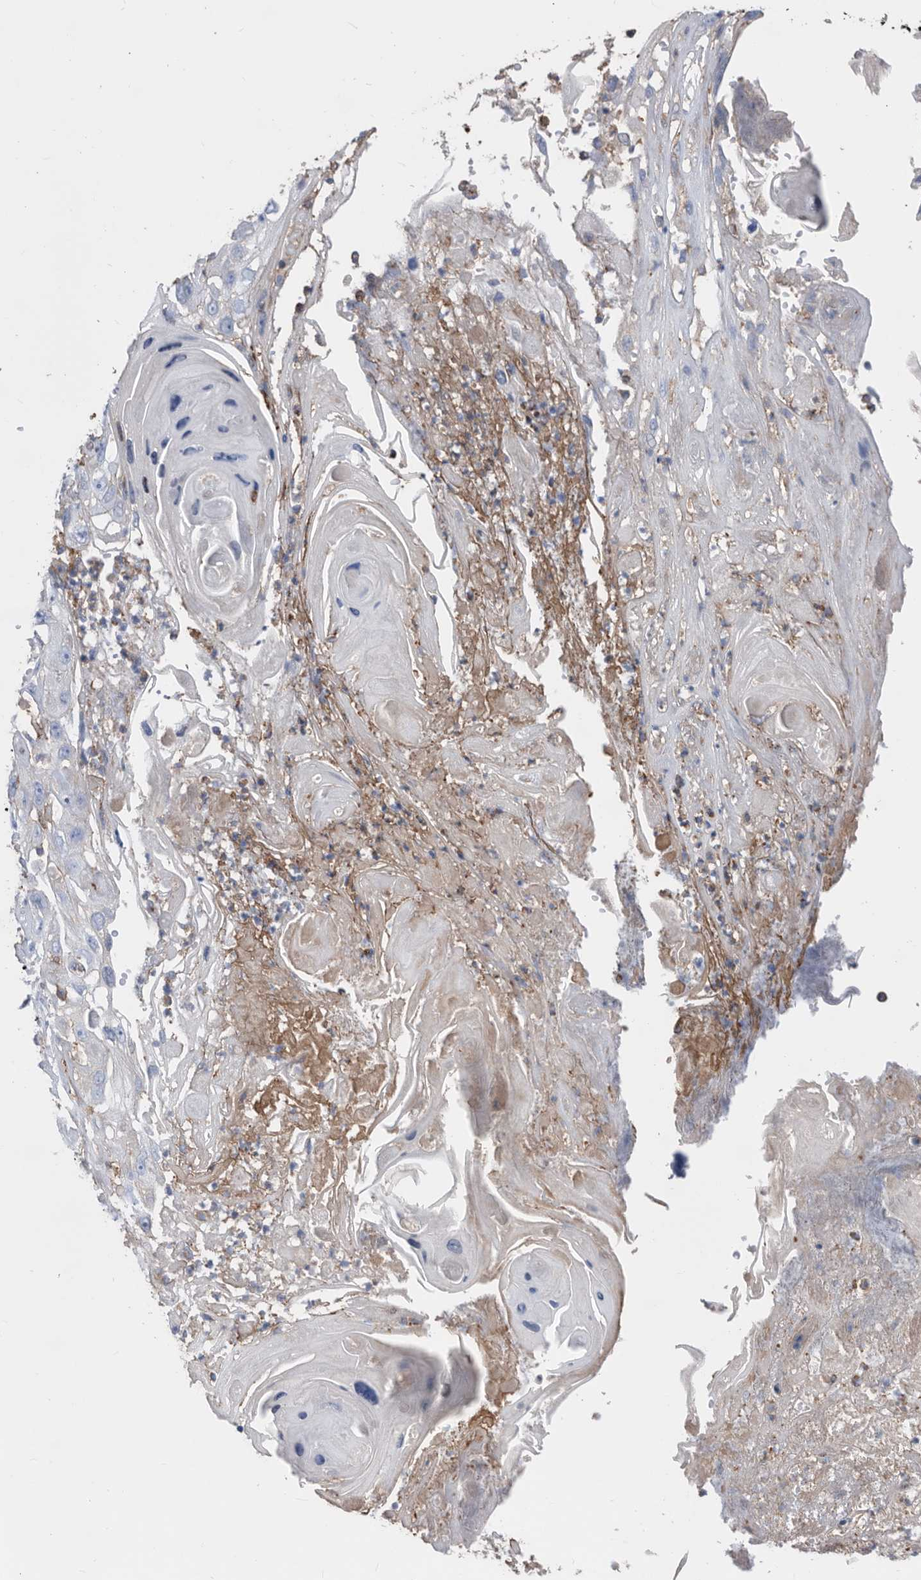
{"staining": {"intensity": "negative", "quantity": "none", "location": "none"}, "tissue": "skin cancer", "cell_type": "Tumor cells", "image_type": "cancer", "snomed": [{"axis": "morphology", "description": "Squamous cell carcinoma, NOS"}, {"axis": "topography", "description": "Skin"}], "caption": "There is no significant expression in tumor cells of skin cancer.", "gene": "MS4A4A", "patient": {"sex": "male", "age": 55}}